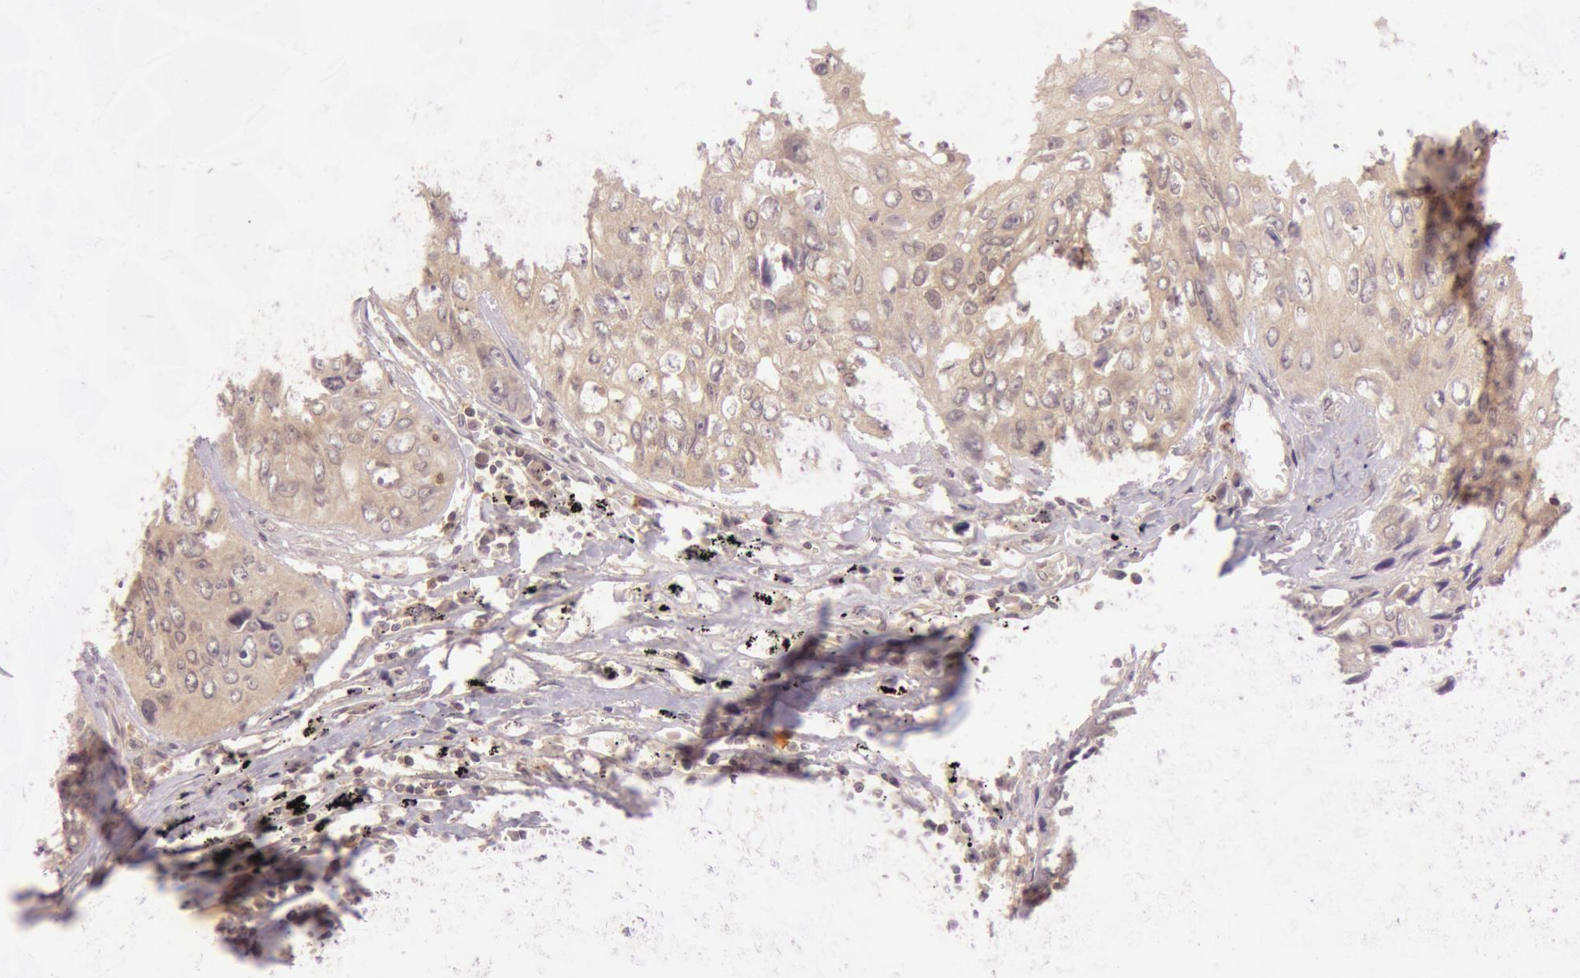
{"staining": {"intensity": "weak", "quantity": ">75%", "location": "cytoplasmic/membranous"}, "tissue": "lung cancer", "cell_type": "Tumor cells", "image_type": "cancer", "snomed": [{"axis": "morphology", "description": "Adenocarcinoma, NOS"}, {"axis": "topography", "description": "Lung"}], "caption": "A low amount of weak cytoplasmic/membranous expression is appreciated in about >75% of tumor cells in lung cancer (adenocarcinoma) tissue.", "gene": "ATG2B", "patient": {"sex": "male", "age": 60}}